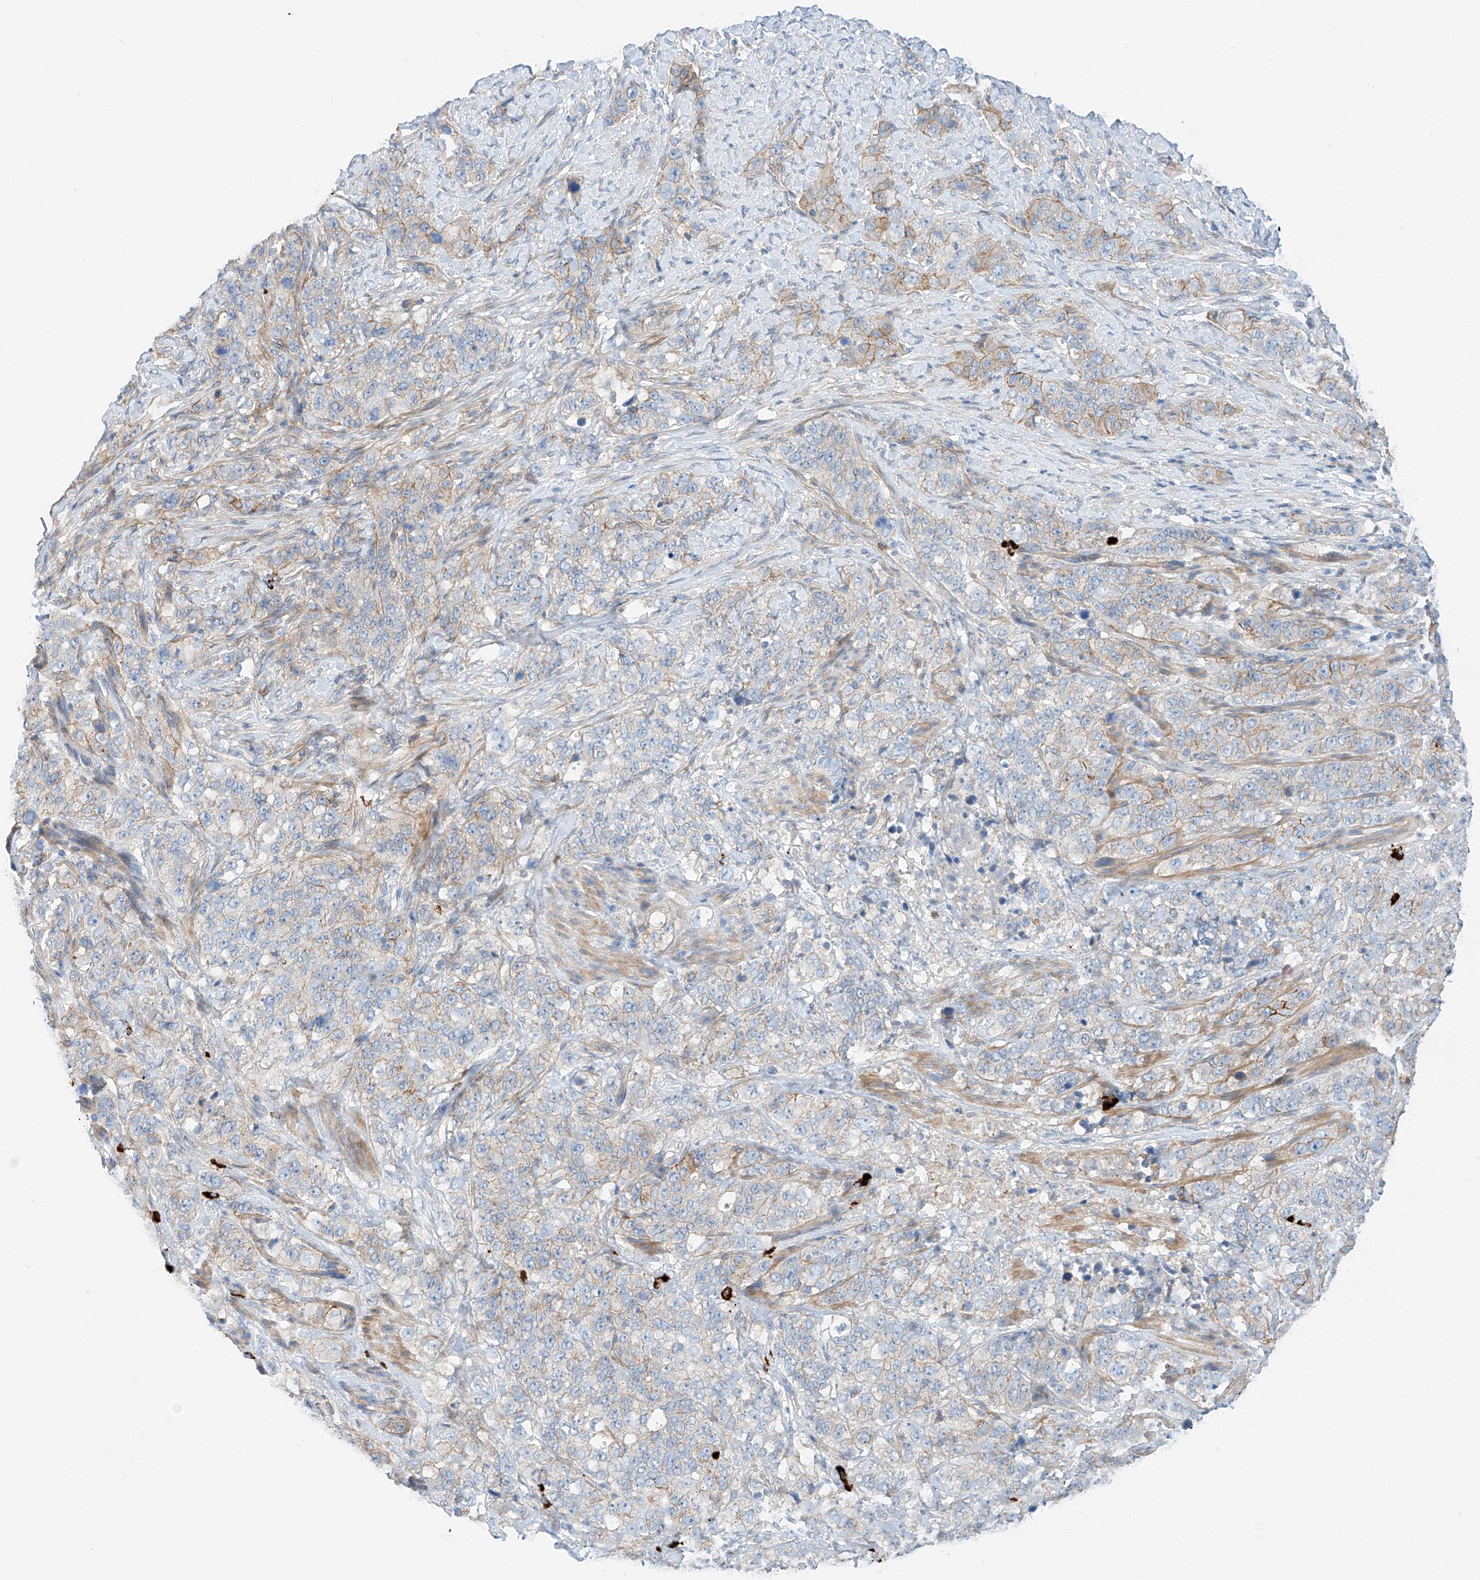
{"staining": {"intensity": "moderate", "quantity": "<25%", "location": "cytoplasmic/membranous"}, "tissue": "stomach cancer", "cell_type": "Tumor cells", "image_type": "cancer", "snomed": [{"axis": "morphology", "description": "Adenocarcinoma, NOS"}, {"axis": "topography", "description": "Stomach"}], "caption": "An immunohistochemistry micrograph of tumor tissue is shown. Protein staining in brown highlights moderate cytoplasmic/membranous positivity in stomach cancer (adenocarcinoma) within tumor cells.", "gene": "MINDY4", "patient": {"sex": "male", "age": 48}}